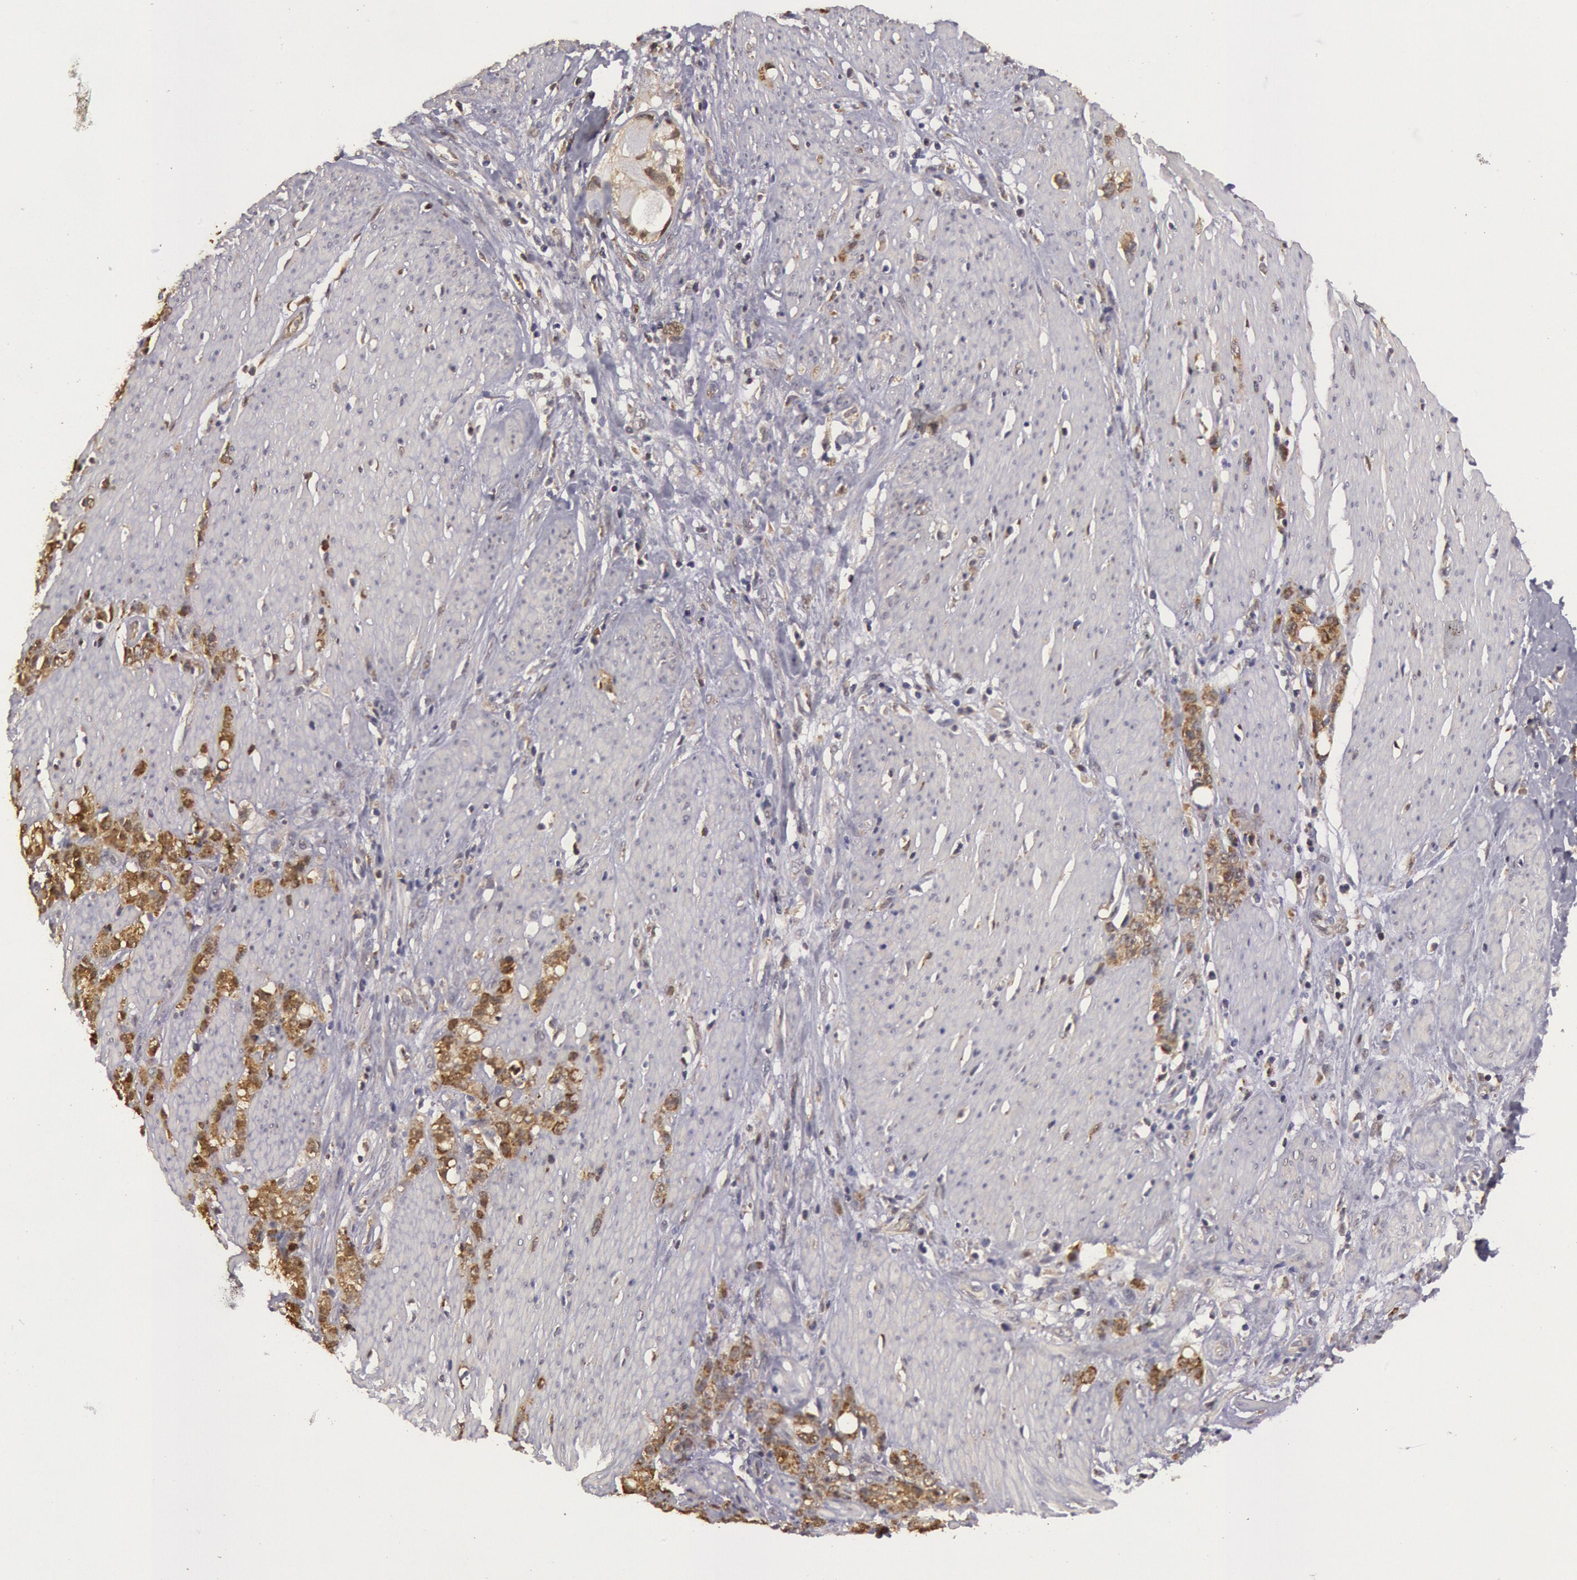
{"staining": {"intensity": "moderate", "quantity": ">75%", "location": "cytoplasmic/membranous"}, "tissue": "stomach cancer", "cell_type": "Tumor cells", "image_type": "cancer", "snomed": [{"axis": "morphology", "description": "Adenocarcinoma, NOS"}, {"axis": "topography", "description": "Stomach, lower"}], "caption": "This photomicrograph demonstrates stomach cancer (adenocarcinoma) stained with immunohistochemistry to label a protein in brown. The cytoplasmic/membranous of tumor cells show moderate positivity for the protein. Nuclei are counter-stained blue.", "gene": "MPST", "patient": {"sex": "male", "age": 88}}